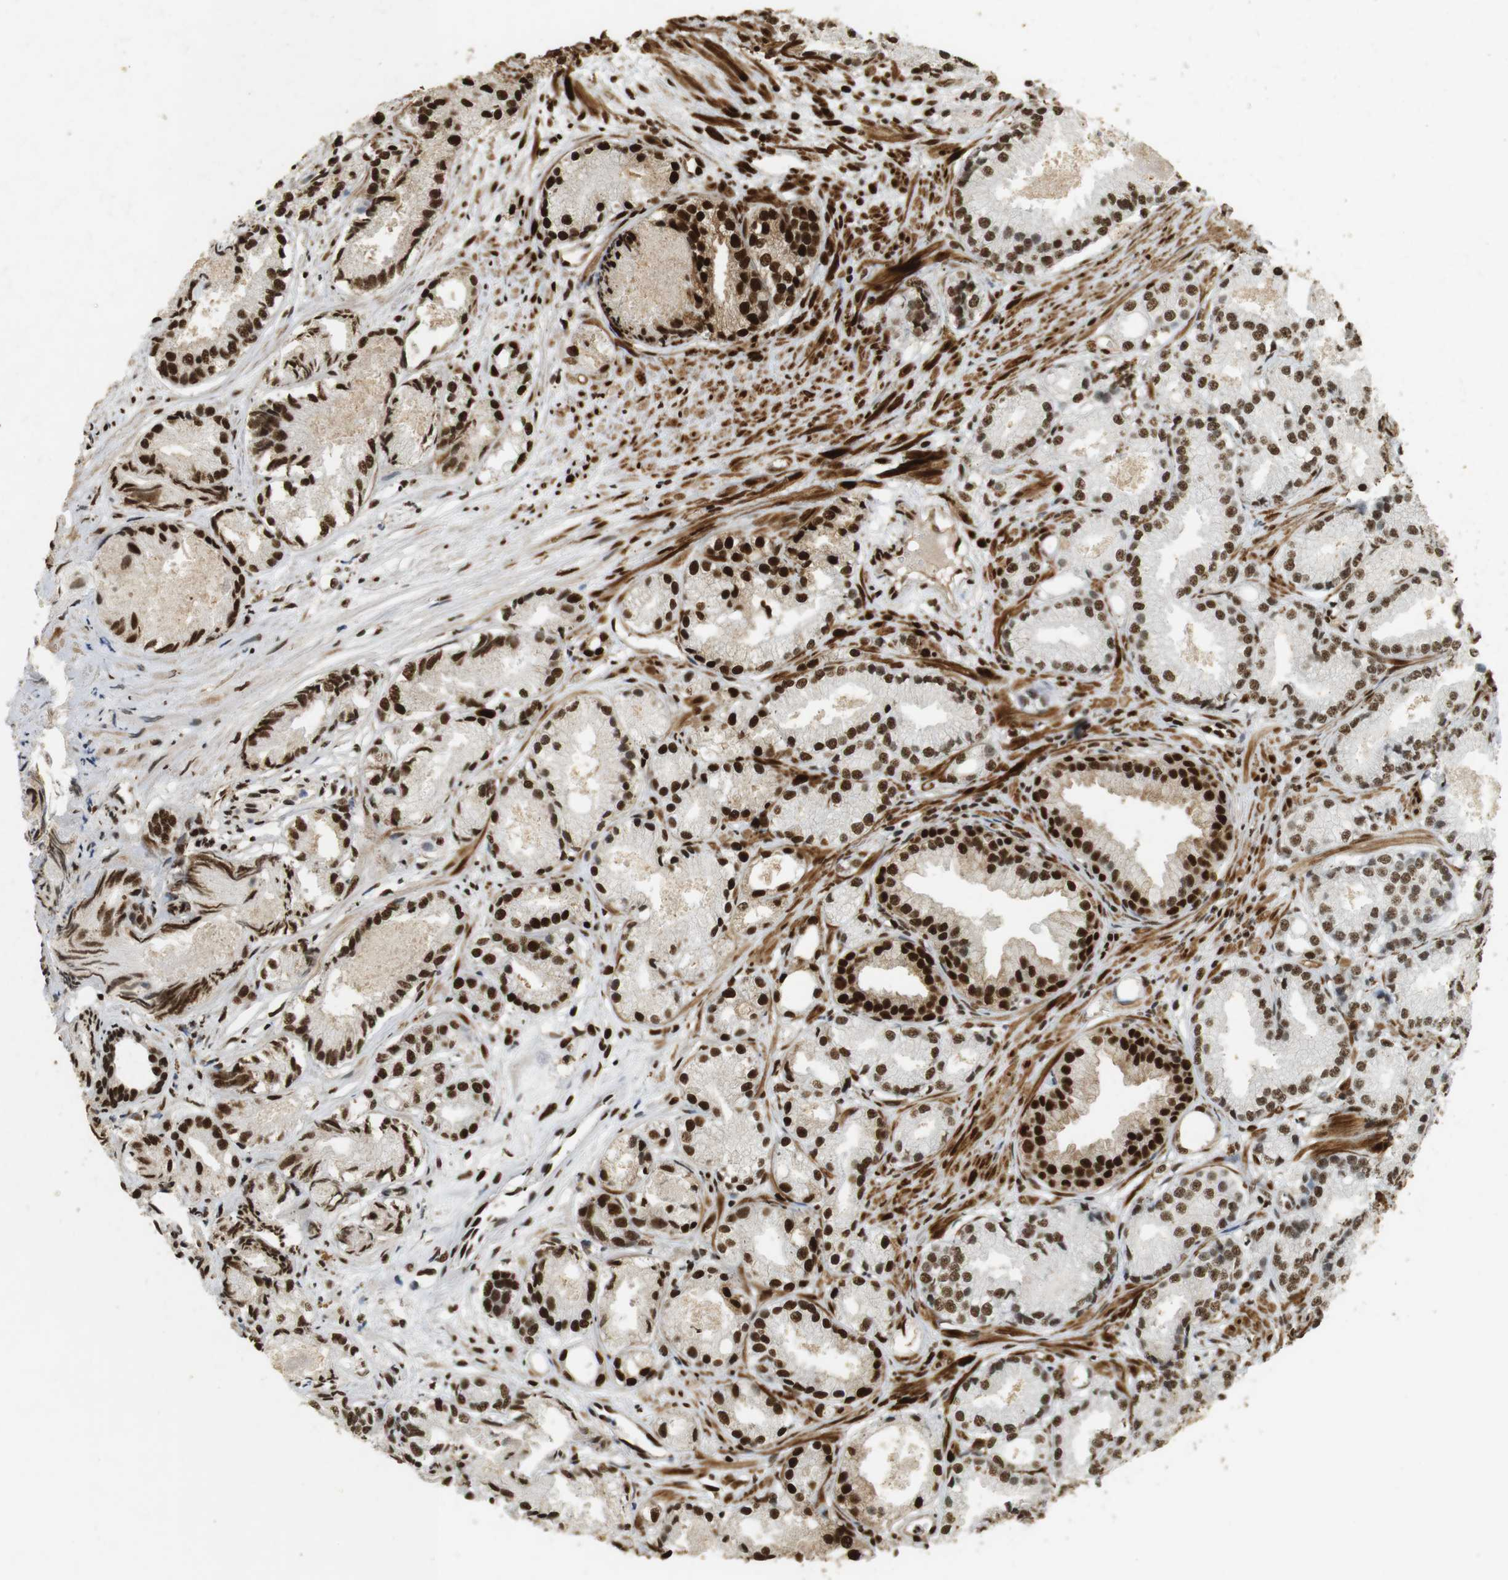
{"staining": {"intensity": "strong", "quantity": ">75%", "location": "cytoplasmic/membranous,nuclear"}, "tissue": "prostate cancer", "cell_type": "Tumor cells", "image_type": "cancer", "snomed": [{"axis": "morphology", "description": "Adenocarcinoma, Low grade"}, {"axis": "topography", "description": "Prostate"}], "caption": "Immunohistochemistry micrograph of neoplastic tissue: human adenocarcinoma (low-grade) (prostate) stained using immunohistochemistry reveals high levels of strong protein expression localized specifically in the cytoplasmic/membranous and nuclear of tumor cells, appearing as a cytoplasmic/membranous and nuclear brown color.", "gene": "GATA4", "patient": {"sex": "male", "age": 72}}